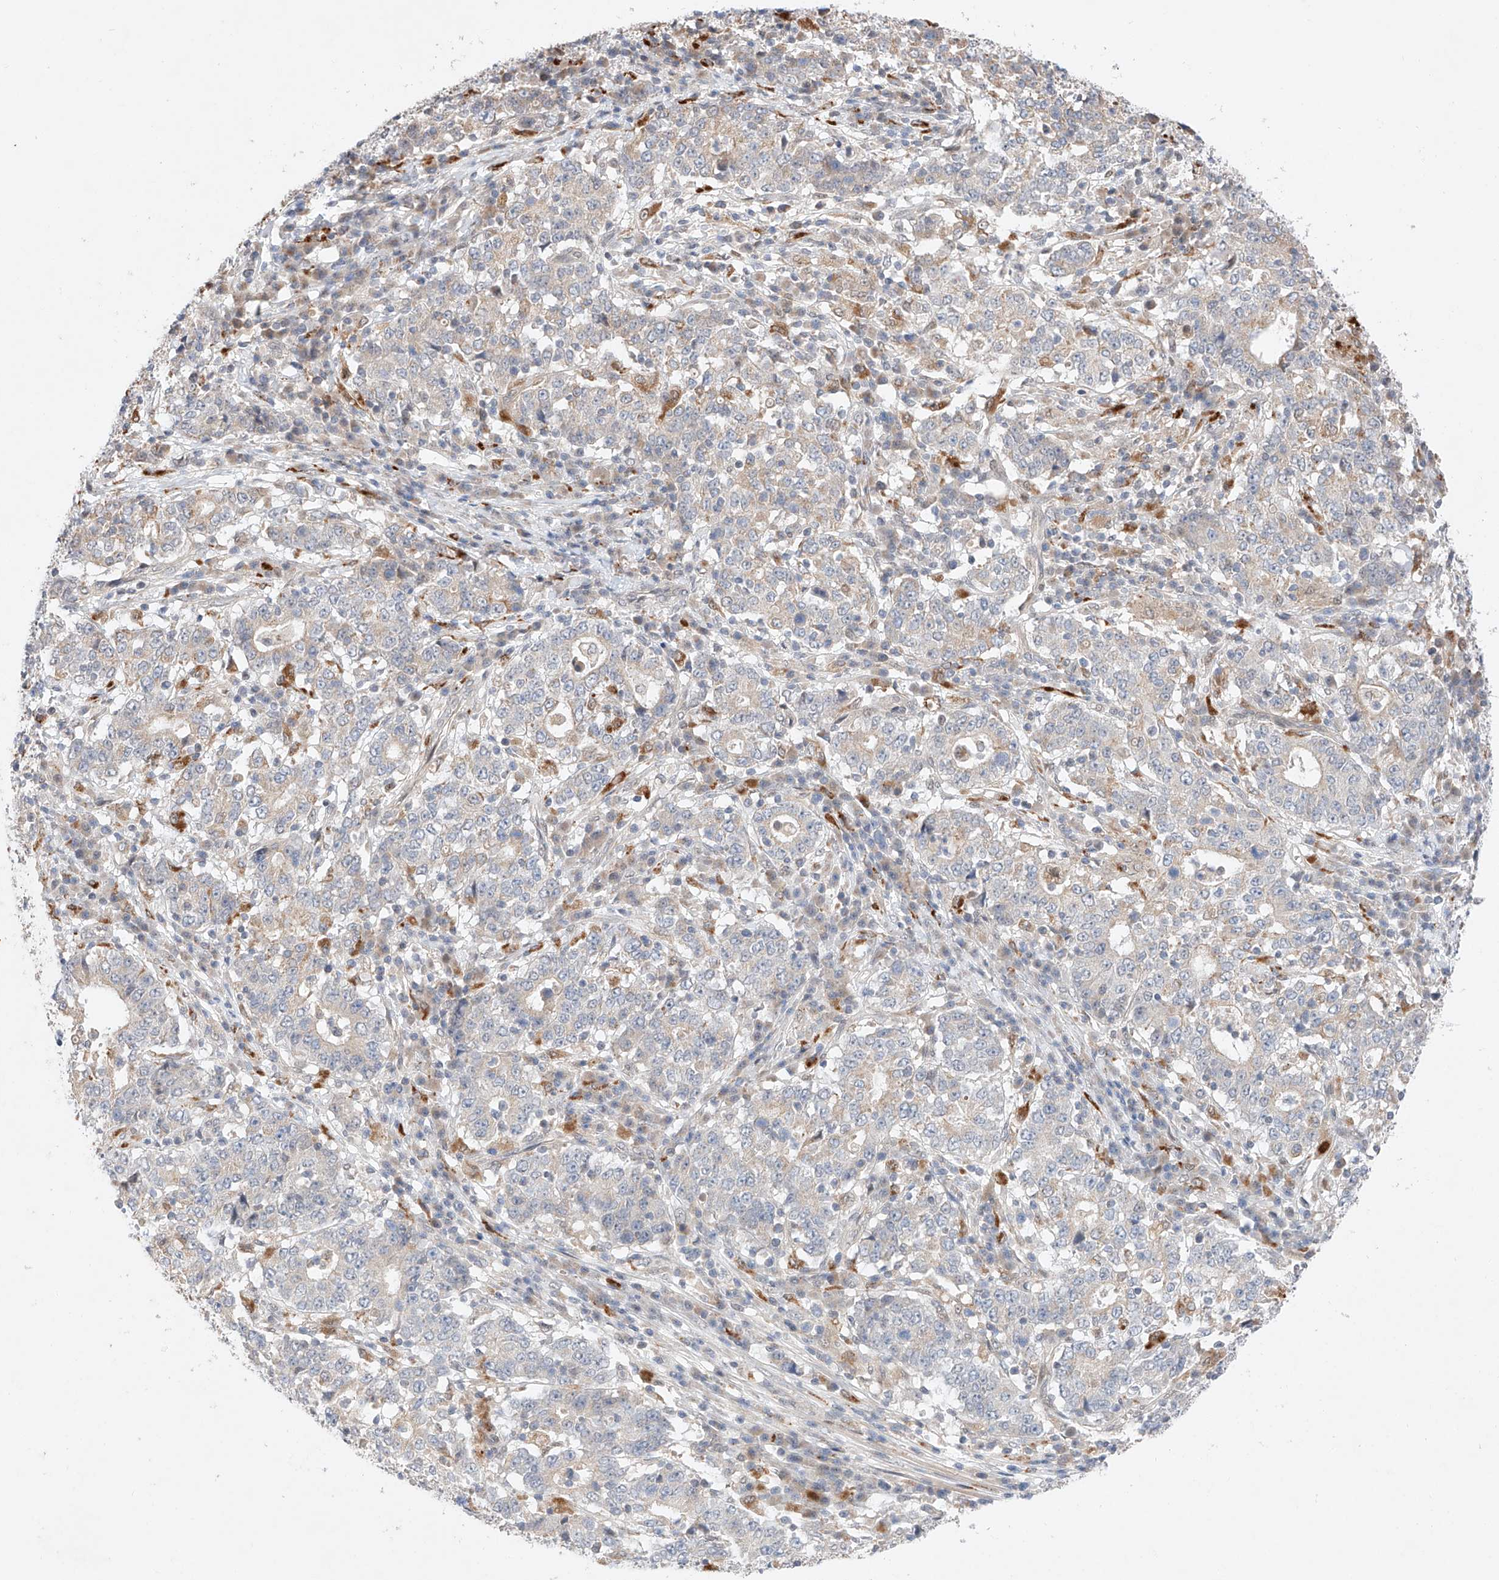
{"staining": {"intensity": "negative", "quantity": "none", "location": "none"}, "tissue": "stomach cancer", "cell_type": "Tumor cells", "image_type": "cancer", "snomed": [{"axis": "morphology", "description": "Adenocarcinoma, NOS"}, {"axis": "topography", "description": "Stomach"}], "caption": "This image is of adenocarcinoma (stomach) stained with IHC to label a protein in brown with the nuclei are counter-stained blue. There is no positivity in tumor cells.", "gene": "GCNT1", "patient": {"sex": "male", "age": 59}}